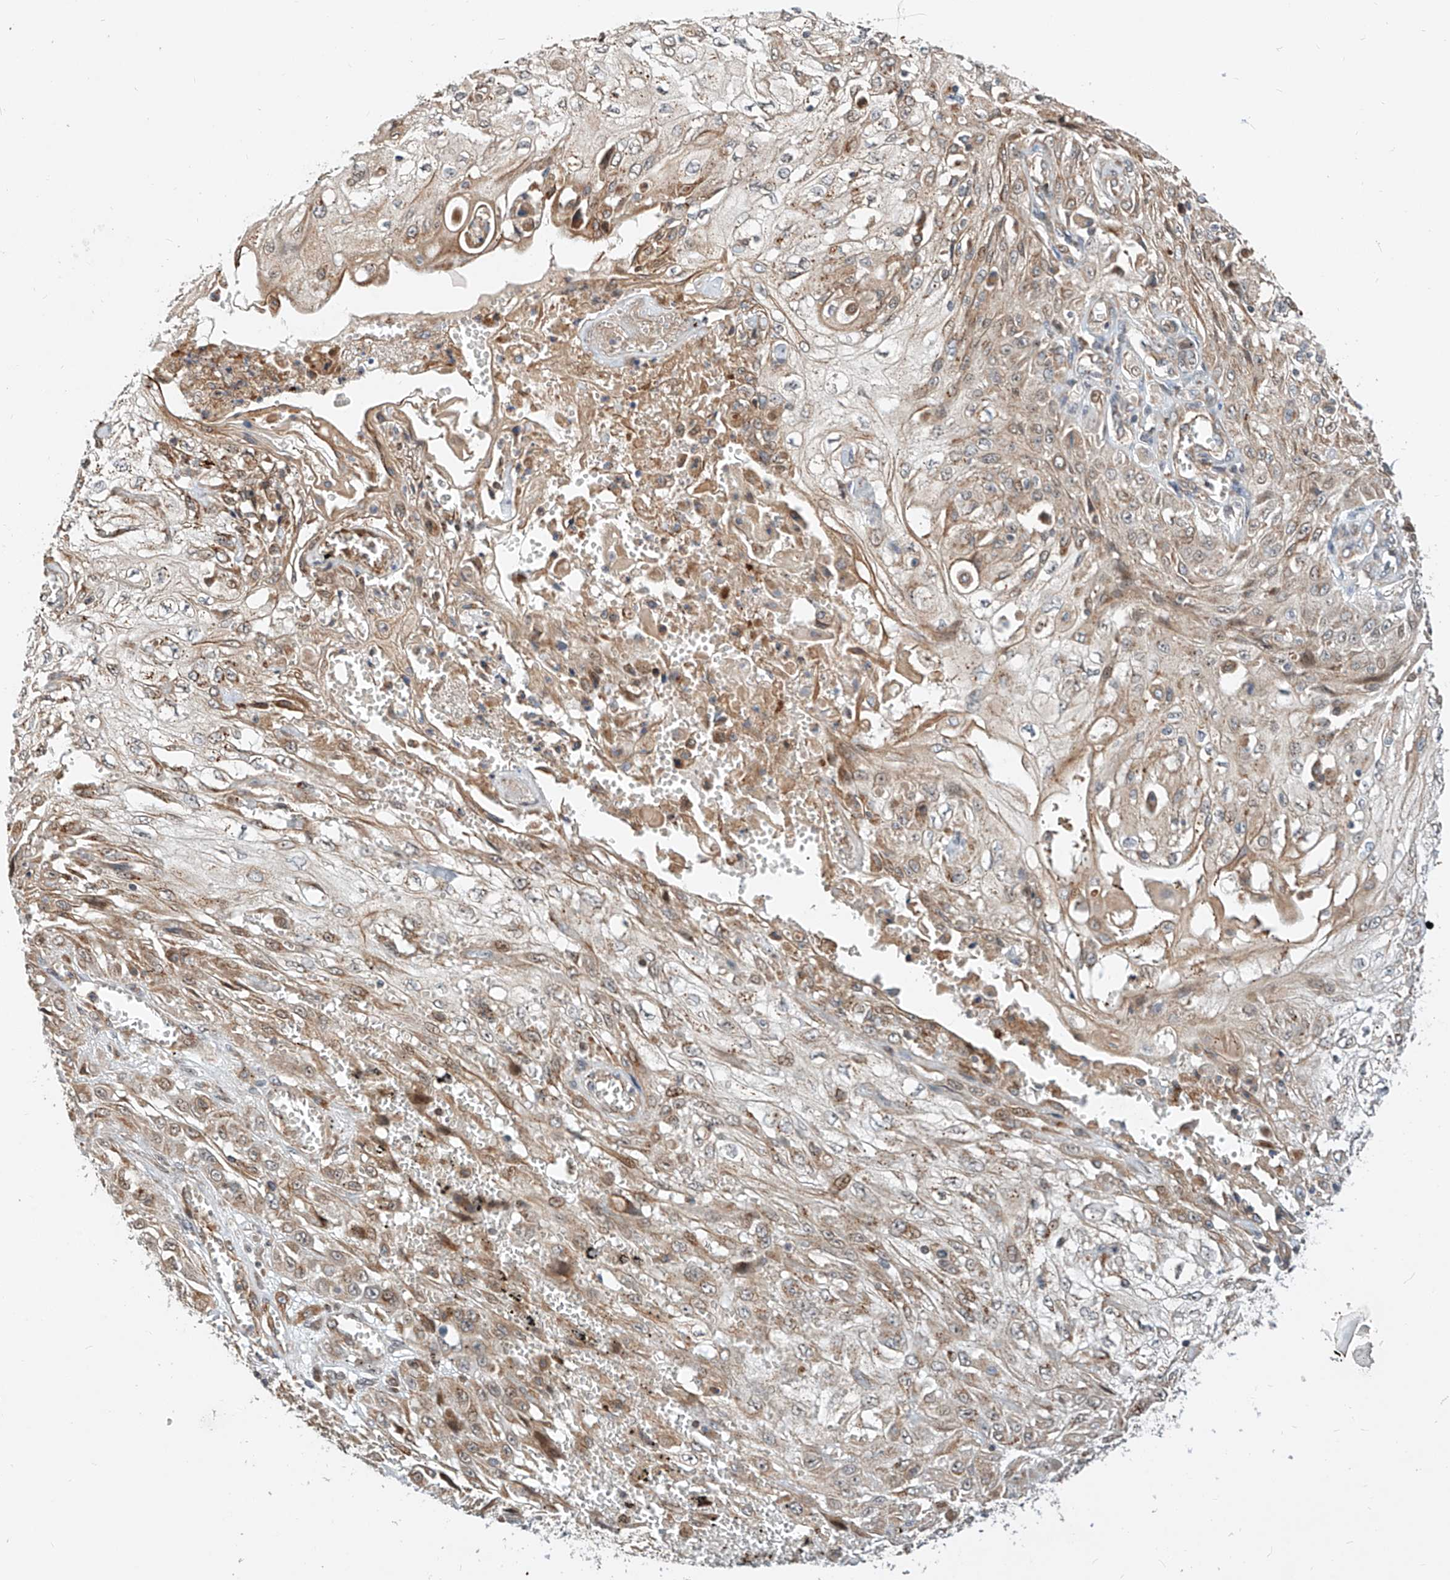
{"staining": {"intensity": "moderate", "quantity": ">75%", "location": "cytoplasmic/membranous"}, "tissue": "skin cancer", "cell_type": "Tumor cells", "image_type": "cancer", "snomed": [{"axis": "morphology", "description": "Squamous cell carcinoma, NOS"}, {"axis": "morphology", "description": "Squamous cell carcinoma, metastatic, NOS"}, {"axis": "topography", "description": "Skin"}, {"axis": "topography", "description": "Lymph node"}], "caption": "Protein expression by IHC demonstrates moderate cytoplasmic/membranous staining in approximately >75% of tumor cells in skin cancer. (brown staining indicates protein expression, while blue staining denotes nuclei).", "gene": "CPAMD8", "patient": {"sex": "male", "age": 75}}